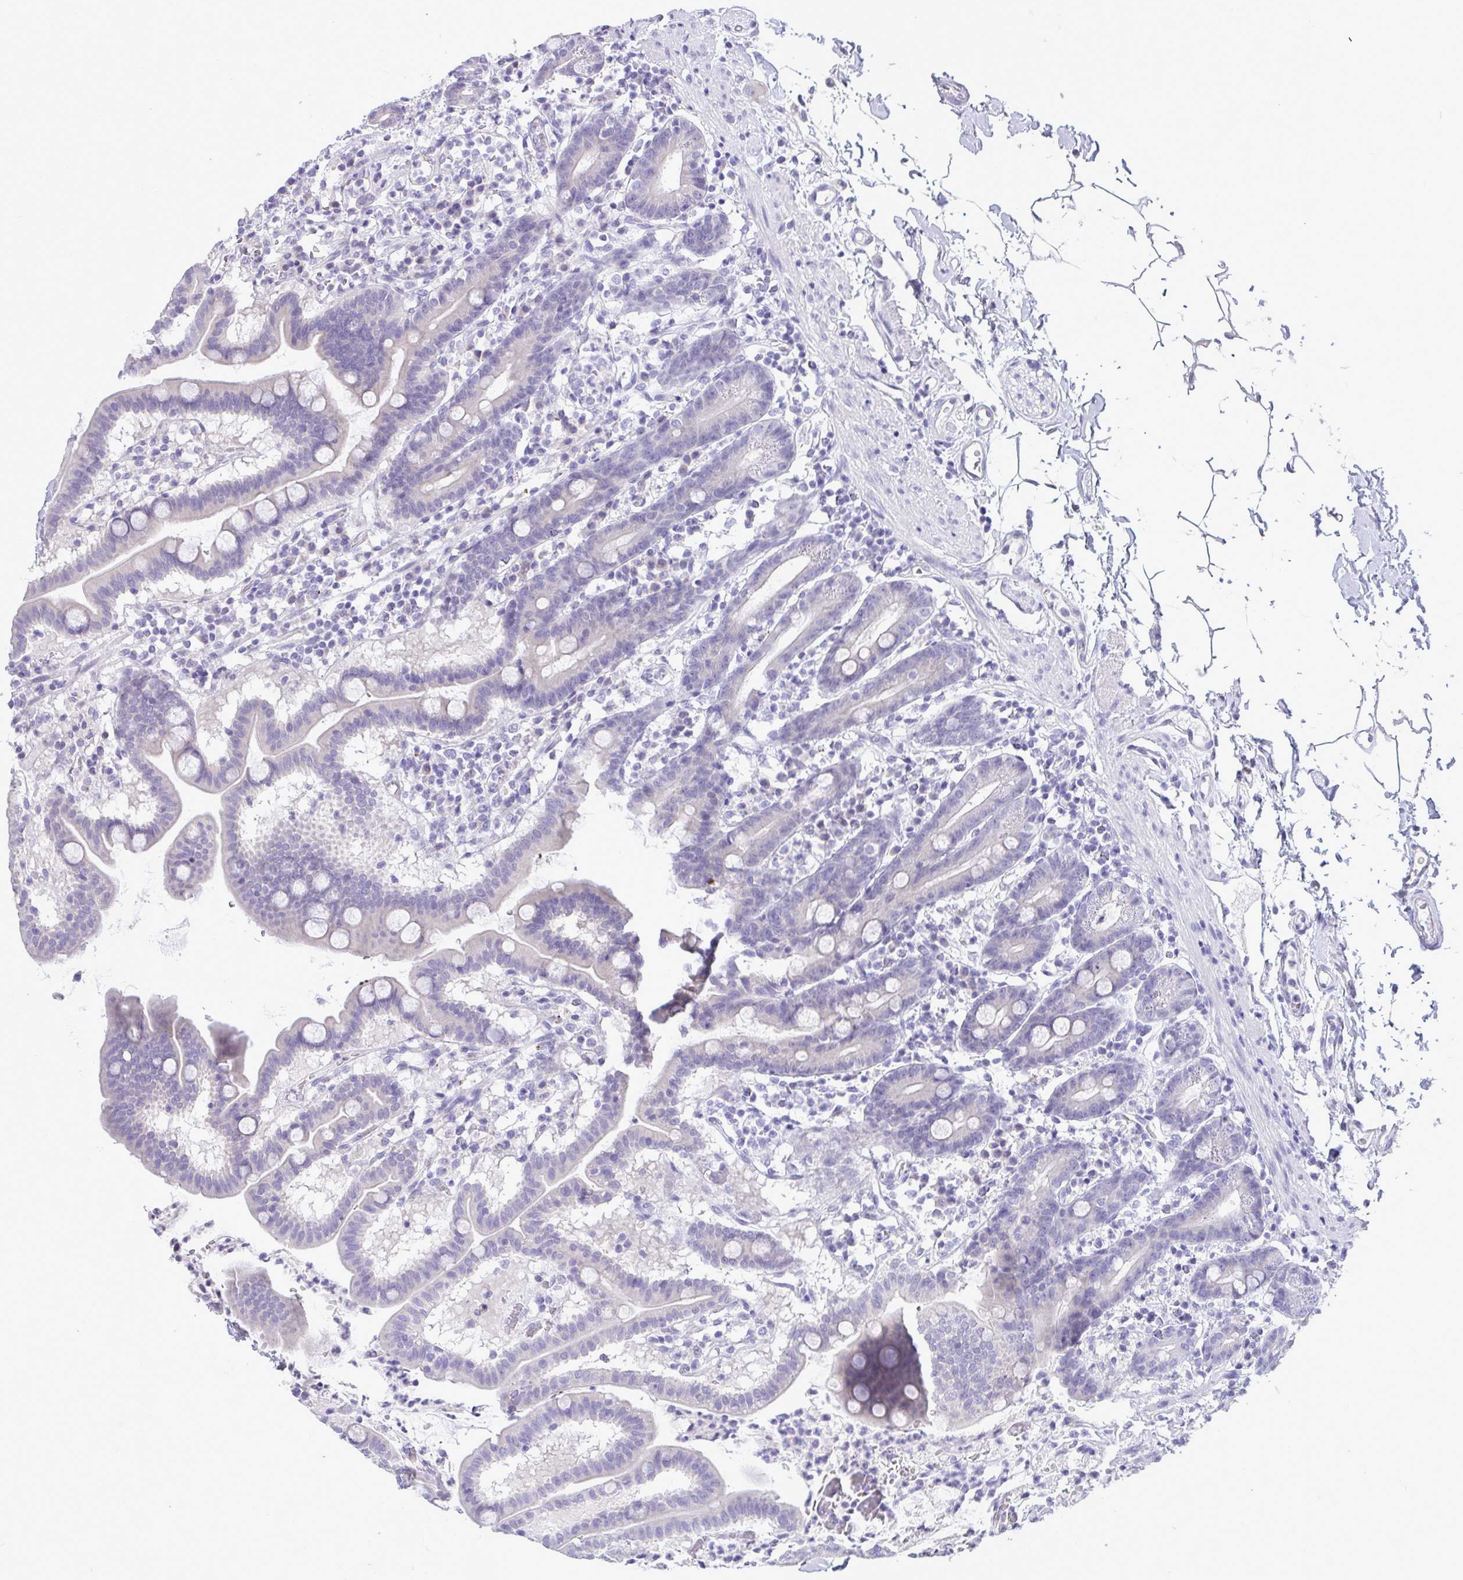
{"staining": {"intensity": "negative", "quantity": "none", "location": "none"}, "tissue": "duodenum", "cell_type": "Glandular cells", "image_type": "normal", "snomed": [{"axis": "morphology", "description": "Normal tissue, NOS"}, {"axis": "topography", "description": "Pancreas"}, {"axis": "topography", "description": "Duodenum"}], "caption": "Micrograph shows no significant protein staining in glandular cells of benign duodenum.", "gene": "C4orf33", "patient": {"sex": "male", "age": 59}}